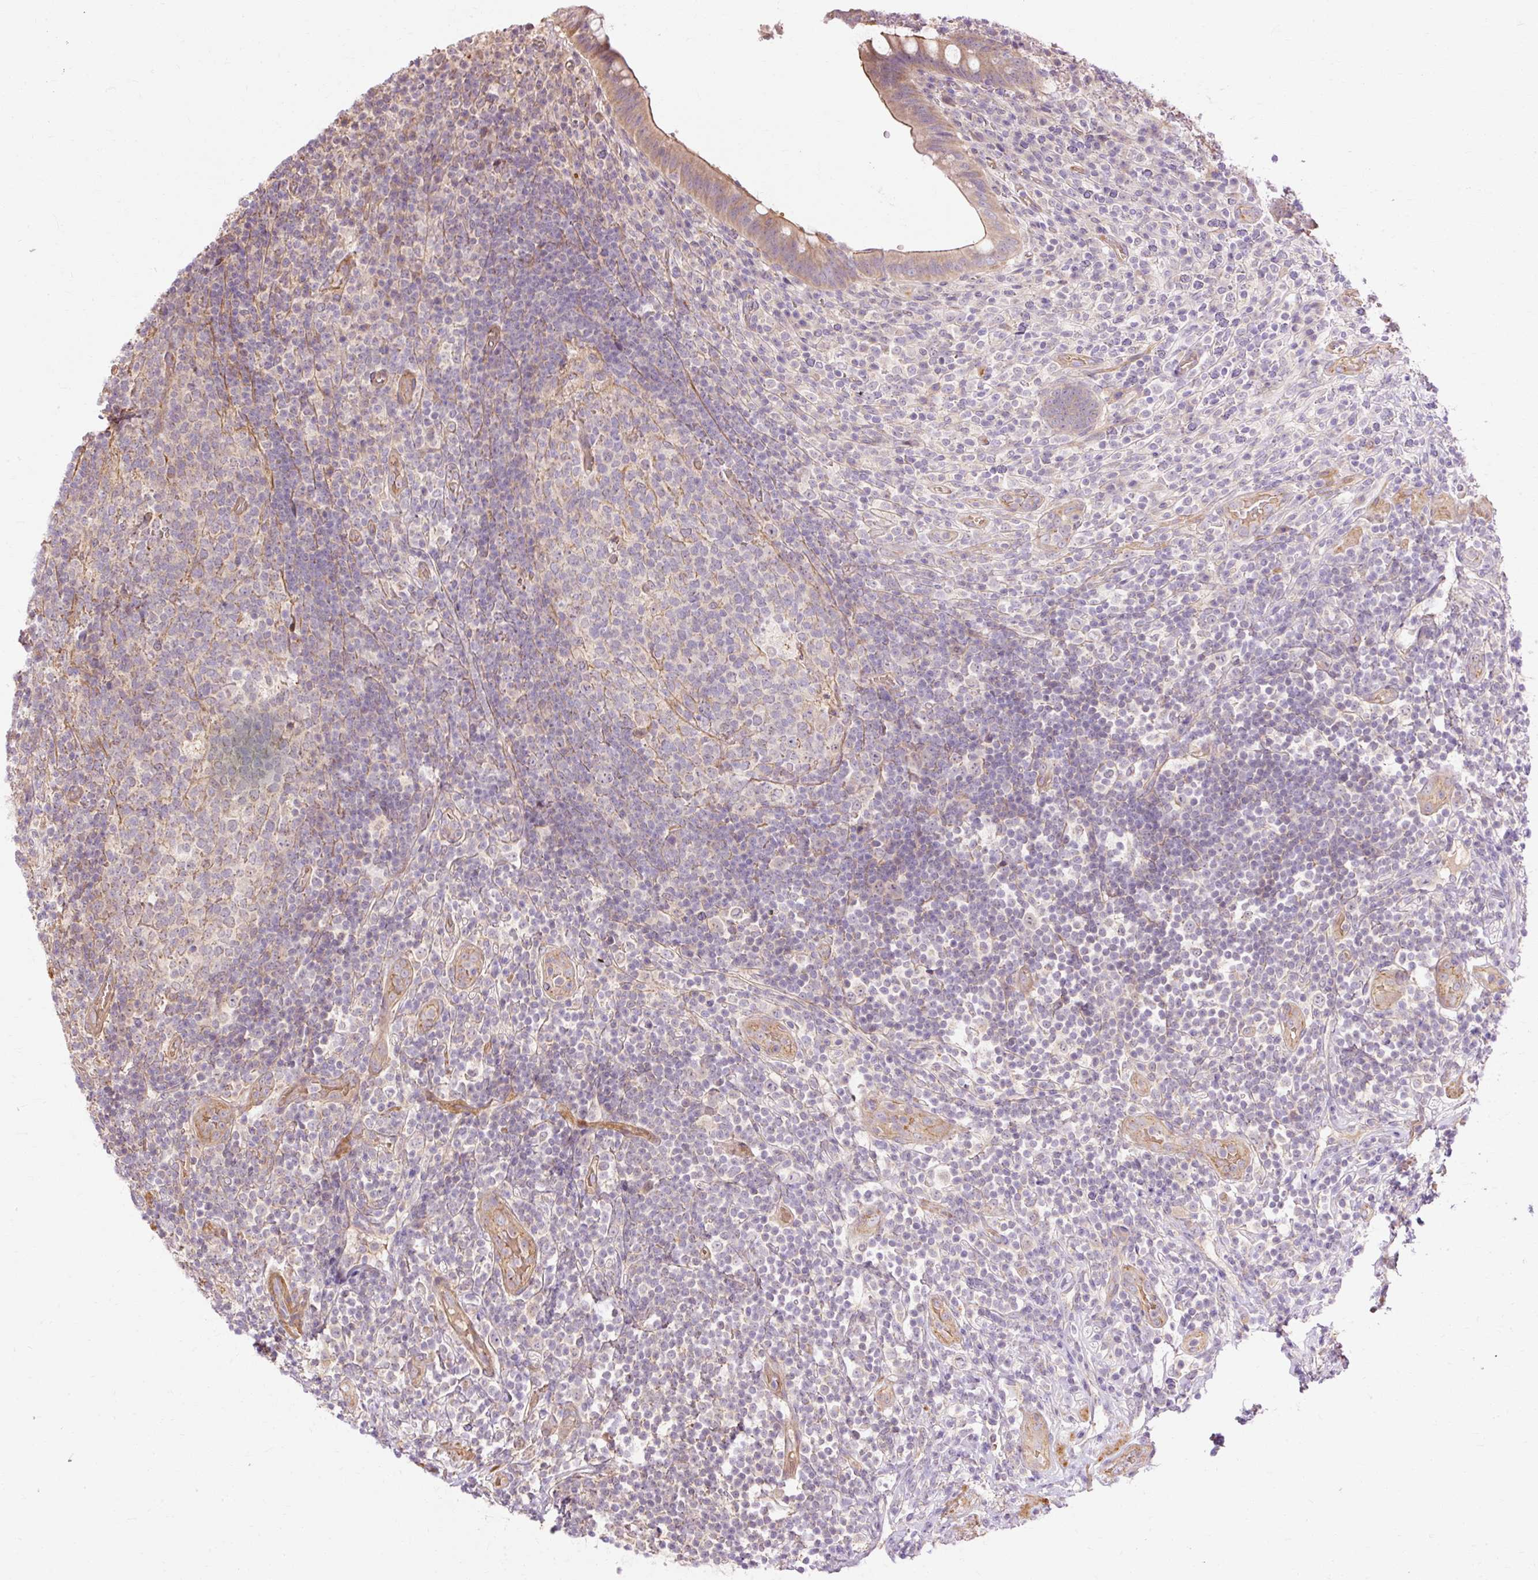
{"staining": {"intensity": "moderate", "quantity": ">75%", "location": "cytoplasmic/membranous"}, "tissue": "appendix", "cell_type": "Glandular cells", "image_type": "normal", "snomed": [{"axis": "morphology", "description": "Normal tissue, NOS"}, {"axis": "topography", "description": "Appendix"}], "caption": "Protein analysis of benign appendix demonstrates moderate cytoplasmic/membranous positivity in about >75% of glandular cells.", "gene": "RIPOR3", "patient": {"sex": "female", "age": 43}}